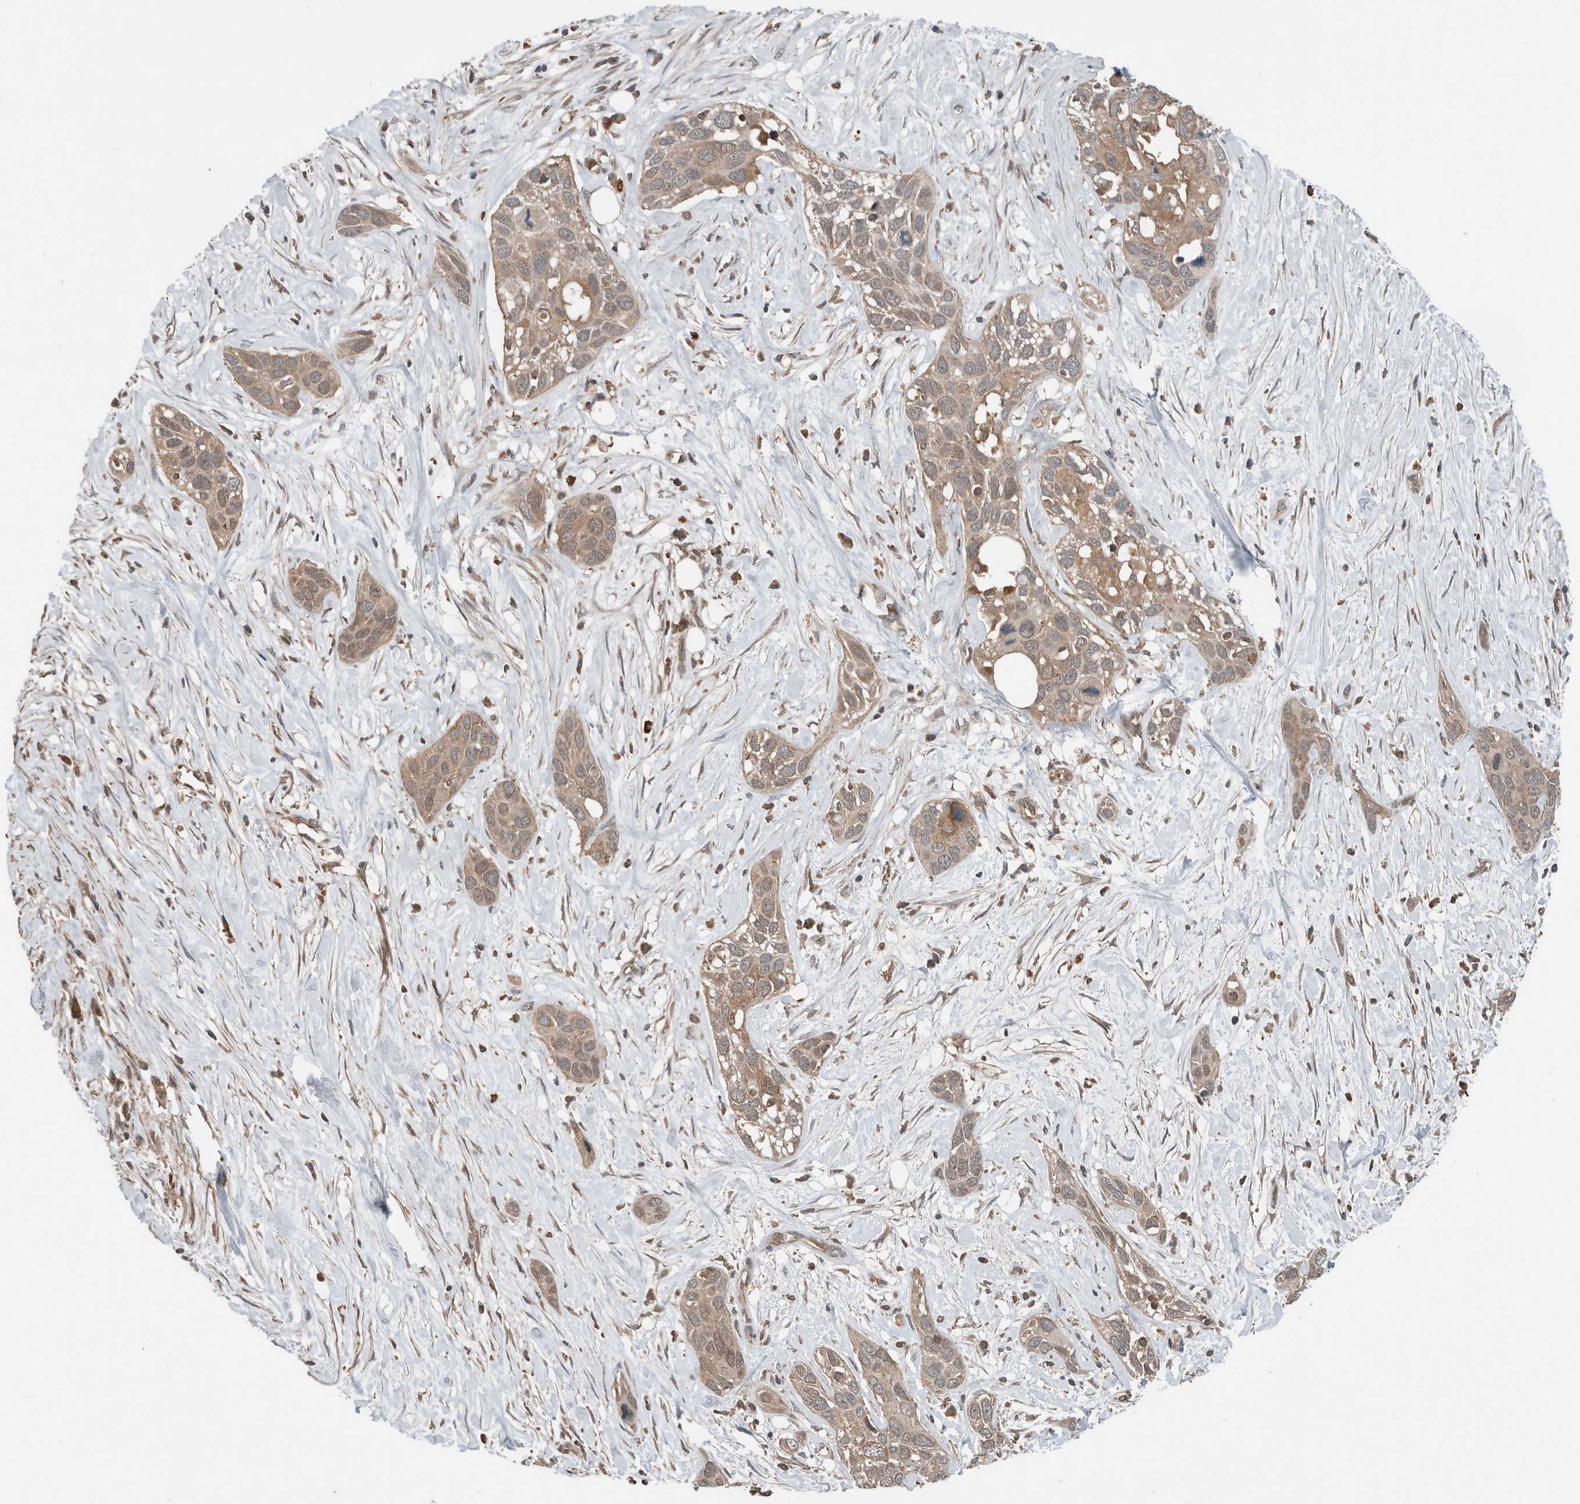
{"staining": {"intensity": "weak", "quantity": ">75%", "location": "cytoplasmic/membranous"}, "tissue": "pancreatic cancer", "cell_type": "Tumor cells", "image_type": "cancer", "snomed": [{"axis": "morphology", "description": "Adenocarcinoma, NOS"}, {"axis": "topography", "description": "Pancreas"}], "caption": "Tumor cells exhibit low levels of weak cytoplasmic/membranous staining in approximately >75% of cells in human pancreatic cancer (adenocarcinoma).", "gene": "KLK14", "patient": {"sex": "female", "age": 60}}